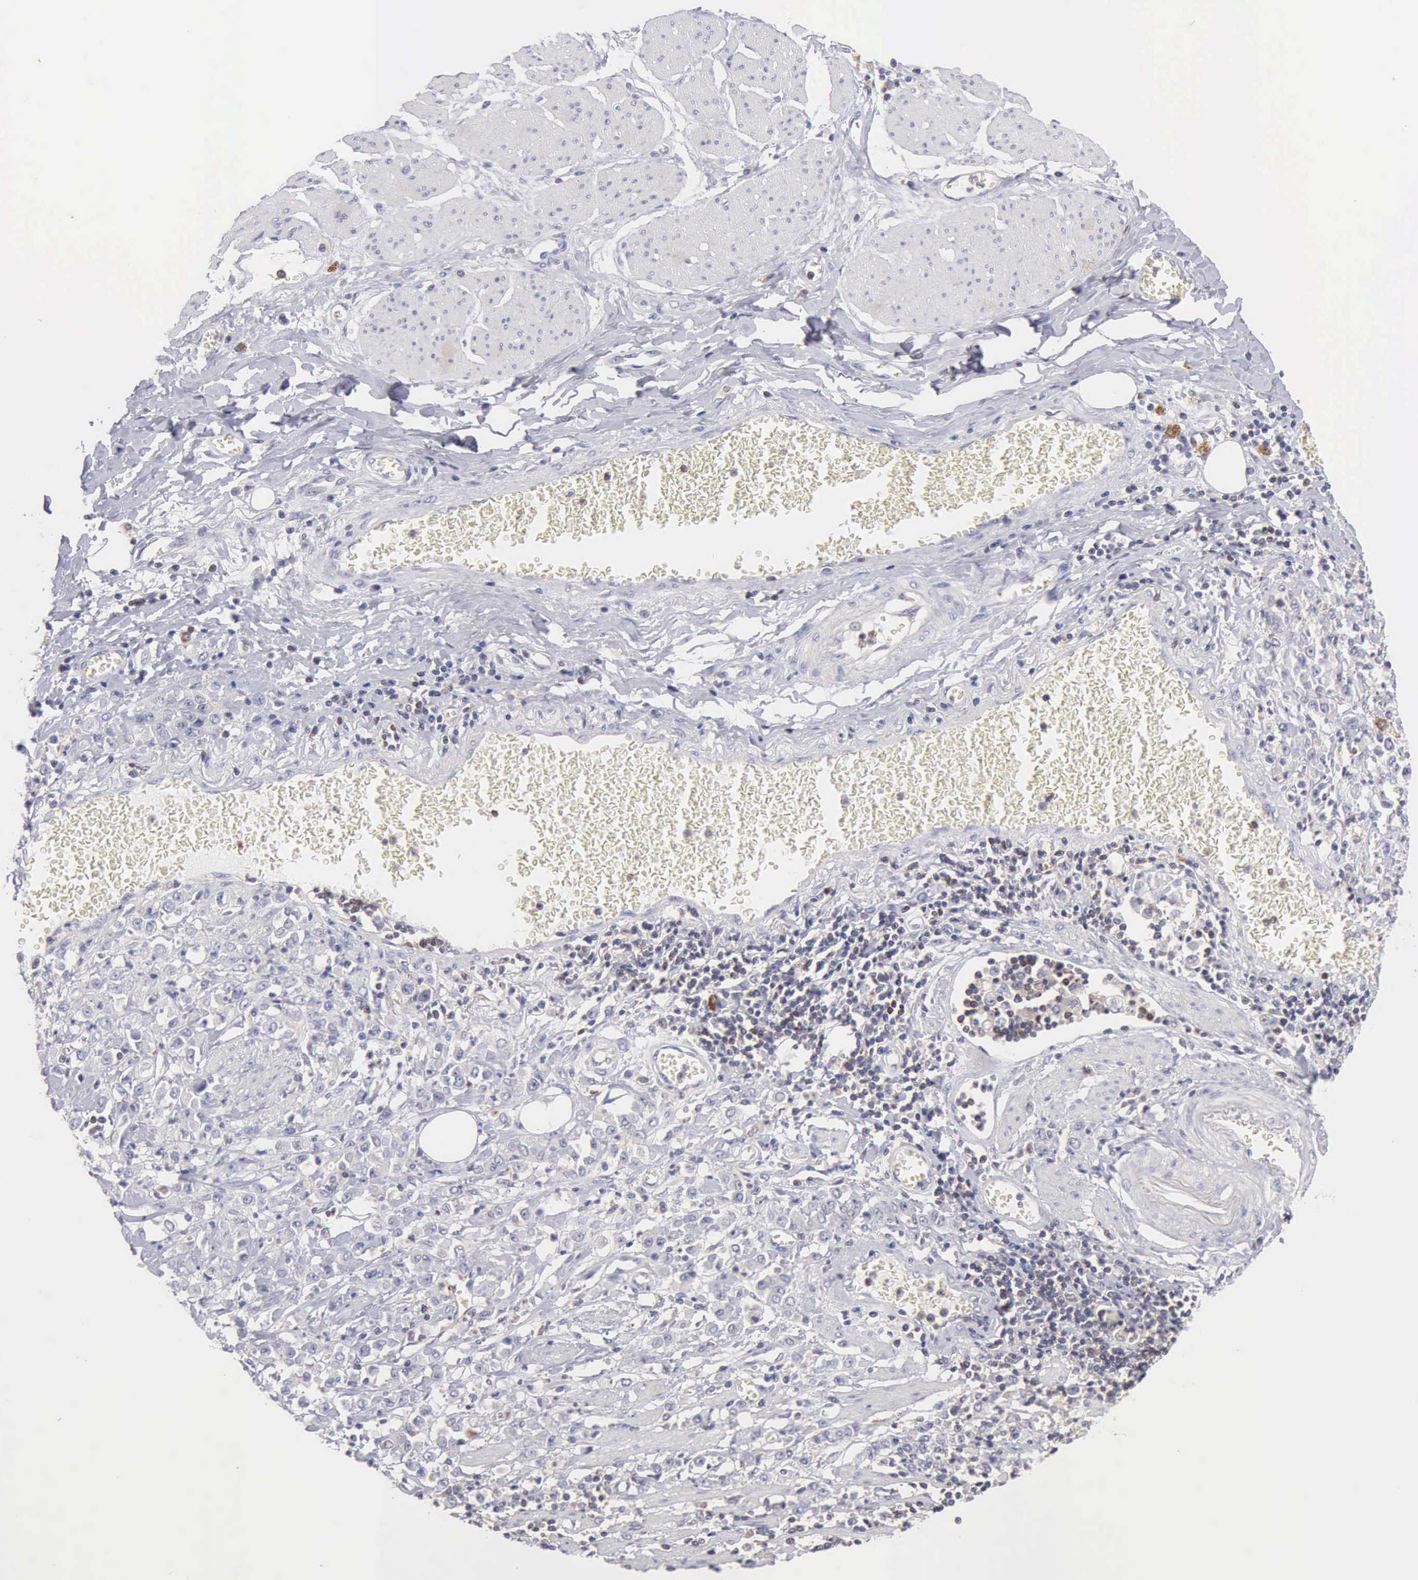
{"staining": {"intensity": "negative", "quantity": "none", "location": "none"}, "tissue": "stomach cancer", "cell_type": "Tumor cells", "image_type": "cancer", "snomed": [{"axis": "morphology", "description": "Adenocarcinoma, NOS"}, {"axis": "topography", "description": "Stomach"}], "caption": "Immunohistochemical staining of adenocarcinoma (stomach) reveals no significant expression in tumor cells.", "gene": "SASH3", "patient": {"sex": "male", "age": 72}}